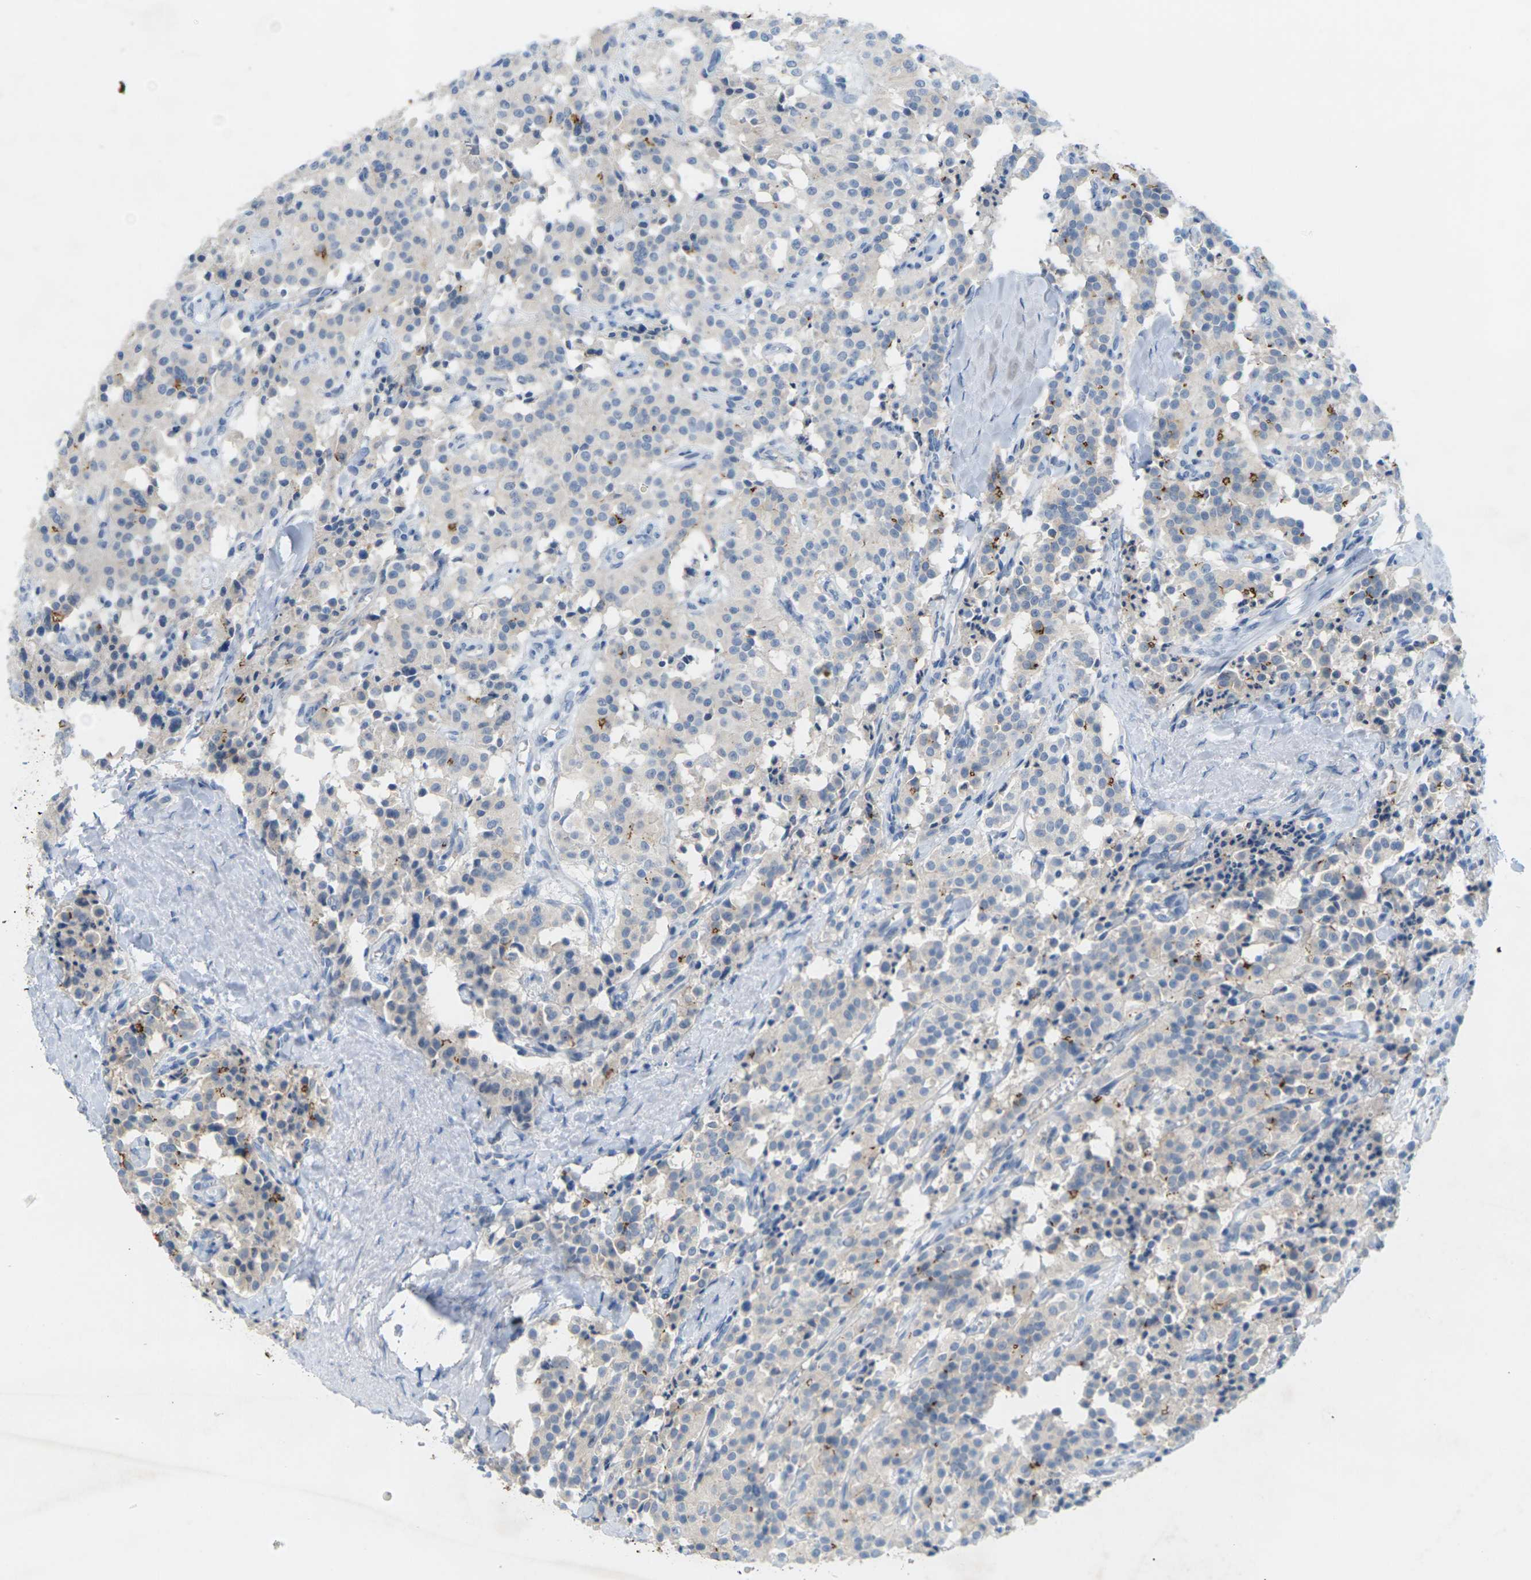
{"staining": {"intensity": "weak", "quantity": "<25%", "location": "cytoplasmic/membranous"}, "tissue": "carcinoid", "cell_type": "Tumor cells", "image_type": "cancer", "snomed": [{"axis": "morphology", "description": "Carcinoid, malignant, NOS"}, {"axis": "topography", "description": "Lung"}], "caption": "Tumor cells show no significant protein expression in carcinoid (malignant).", "gene": "CLDN3", "patient": {"sex": "male", "age": 30}}